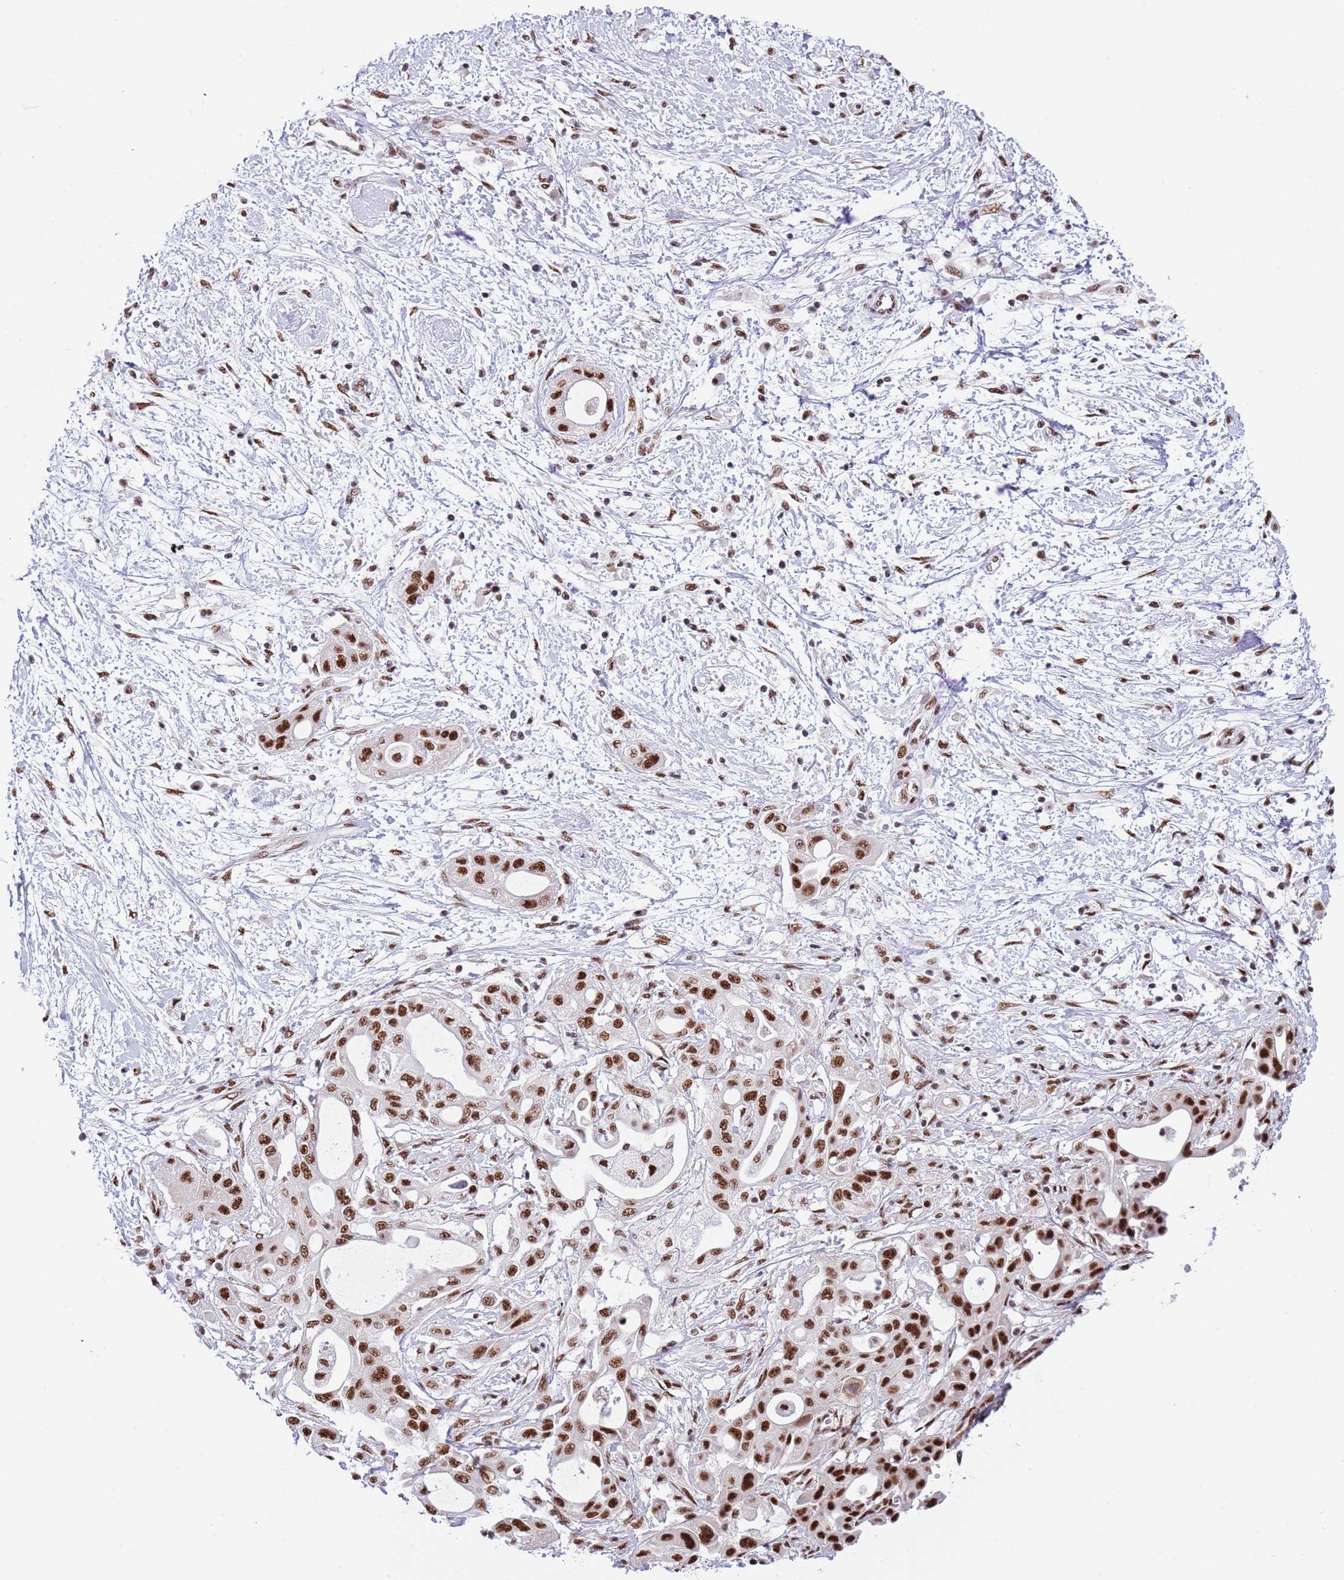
{"staining": {"intensity": "strong", "quantity": ">75%", "location": "nuclear"}, "tissue": "pancreatic cancer", "cell_type": "Tumor cells", "image_type": "cancer", "snomed": [{"axis": "morphology", "description": "Adenocarcinoma, NOS"}, {"axis": "topography", "description": "Pancreas"}], "caption": "Tumor cells demonstrate high levels of strong nuclear positivity in approximately >75% of cells in pancreatic cancer (adenocarcinoma).", "gene": "SF3A2", "patient": {"sex": "male", "age": 68}}